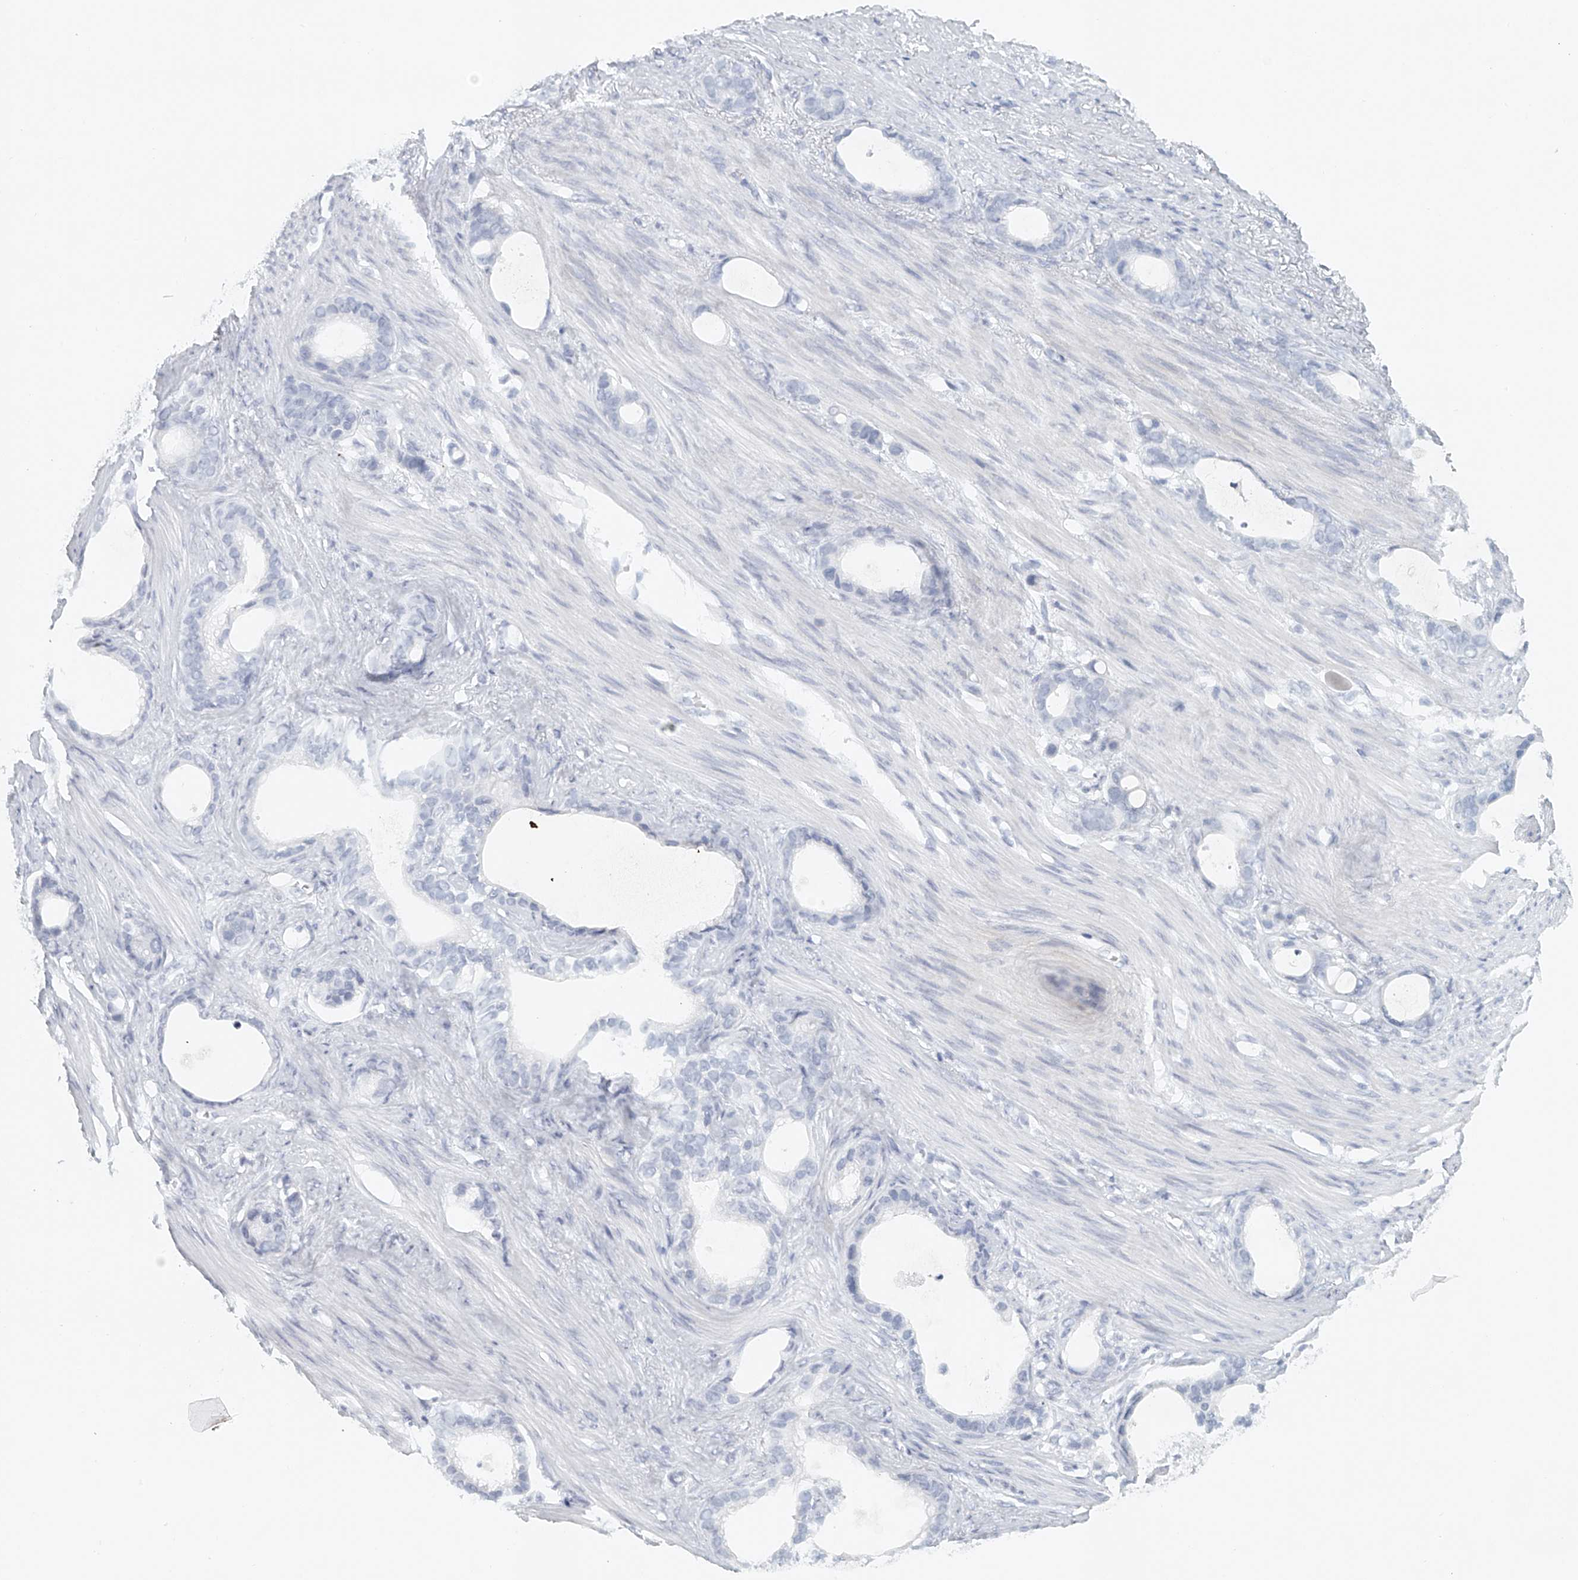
{"staining": {"intensity": "negative", "quantity": "none", "location": "none"}, "tissue": "stomach cancer", "cell_type": "Tumor cells", "image_type": "cancer", "snomed": [{"axis": "morphology", "description": "Adenocarcinoma, NOS"}, {"axis": "topography", "description": "Stomach"}], "caption": "Photomicrograph shows no significant protein staining in tumor cells of stomach adenocarcinoma.", "gene": "FAT2", "patient": {"sex": "female", "age": 75}}